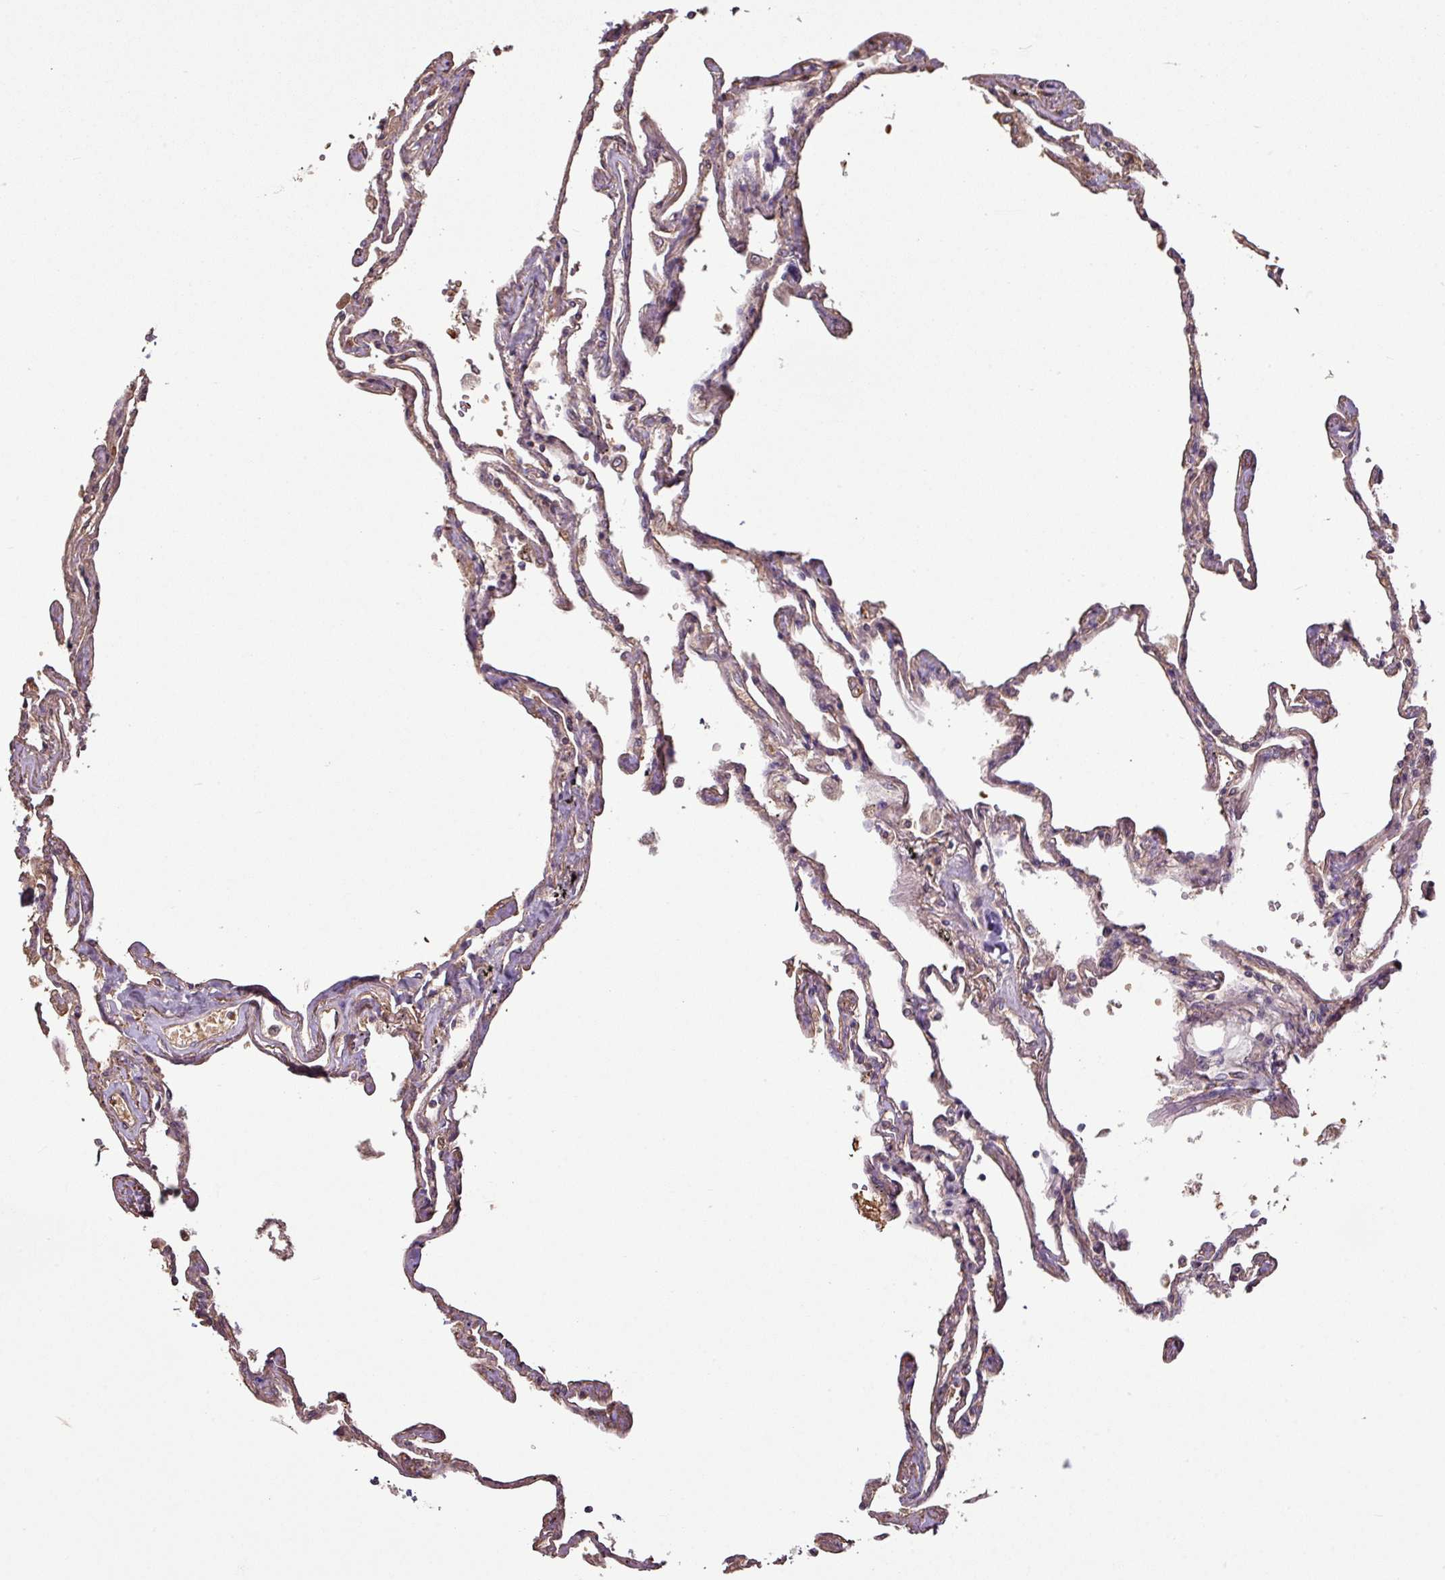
{"staining": {"intensity": "weak", "quantity": ">75%", "location": "cytoplasmic/membranous"}, "tissue": "lung", "cell_type": "Alveolar cells", "image_type": "normal", "snomed": [{"axis": "morphology", "description": "Normal tissue, NOS"}, {"axis": "topography", "description": "Lung"}], "caption": "A photomicrograph showing weak cytoplasmic/membranous expression in about >75% of alveolar cells in normal lung, as visualized by brown immunohistochemical staining.", "gene": "NHSL2", "patient": {"sex": "female", "age": 67}}